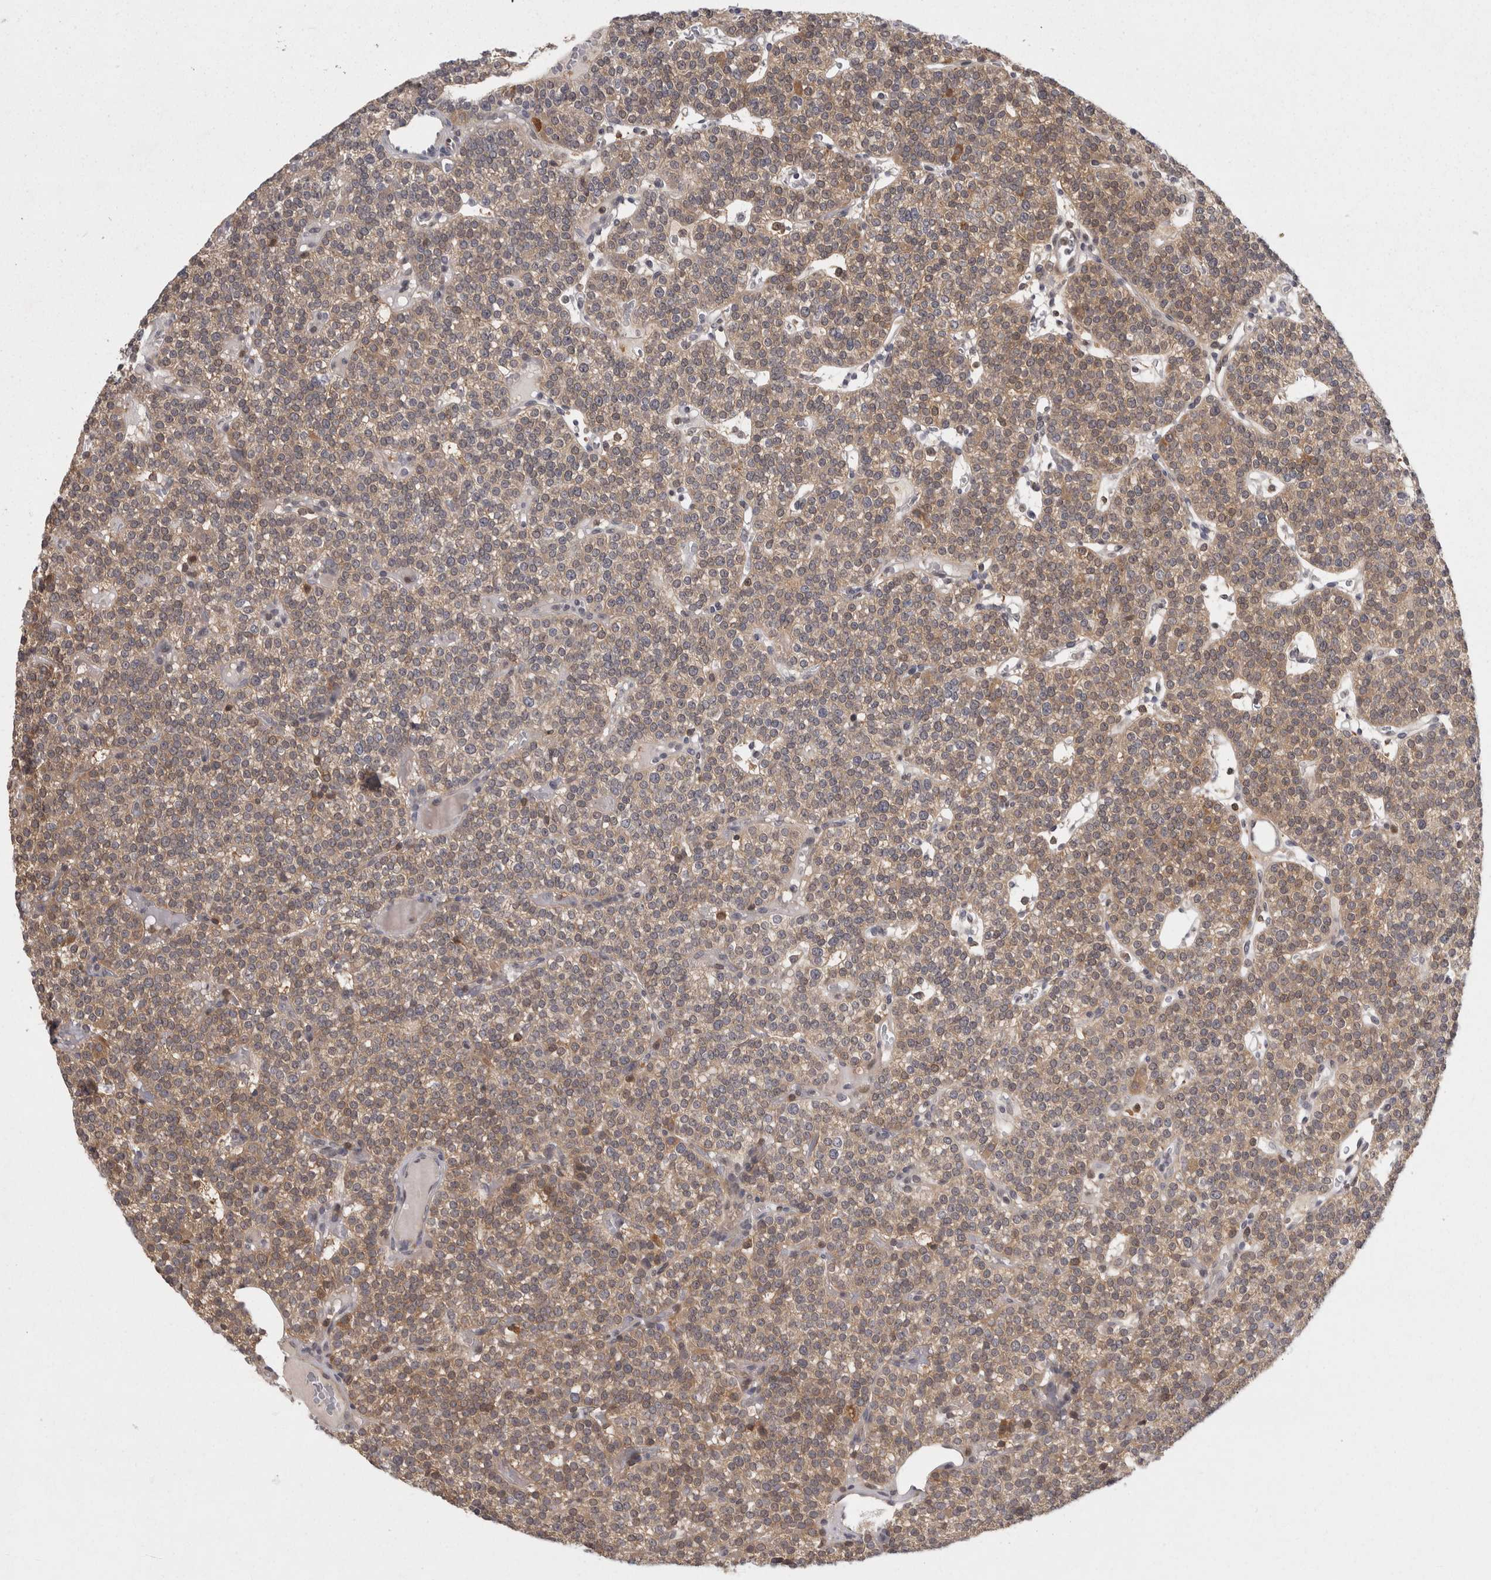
{"staining": {"intensity": "strong", "quantity": "25%-75%", "location": "cytoplasmic/membranous,nuclear"}, "tissue": "parathyroid gland", "cell_type": "Glandular cells", "image_type": "normal", "snomed": [{"axis": "morphology", "description": "Normal tissue, NOS"}, {"axis": "topography", "description": "Parathyroid gland"}], "caption": "This photomicrograph displays immunohistochemistry (IHC) staining of unremarkable parathyroid gland, with high strong cytoplasmic/membranous,nuclear expression in approximately 25%-75% of glandular cells.", "gene": "ACAT2", "patient": {"sex": "male", "age": 83}}